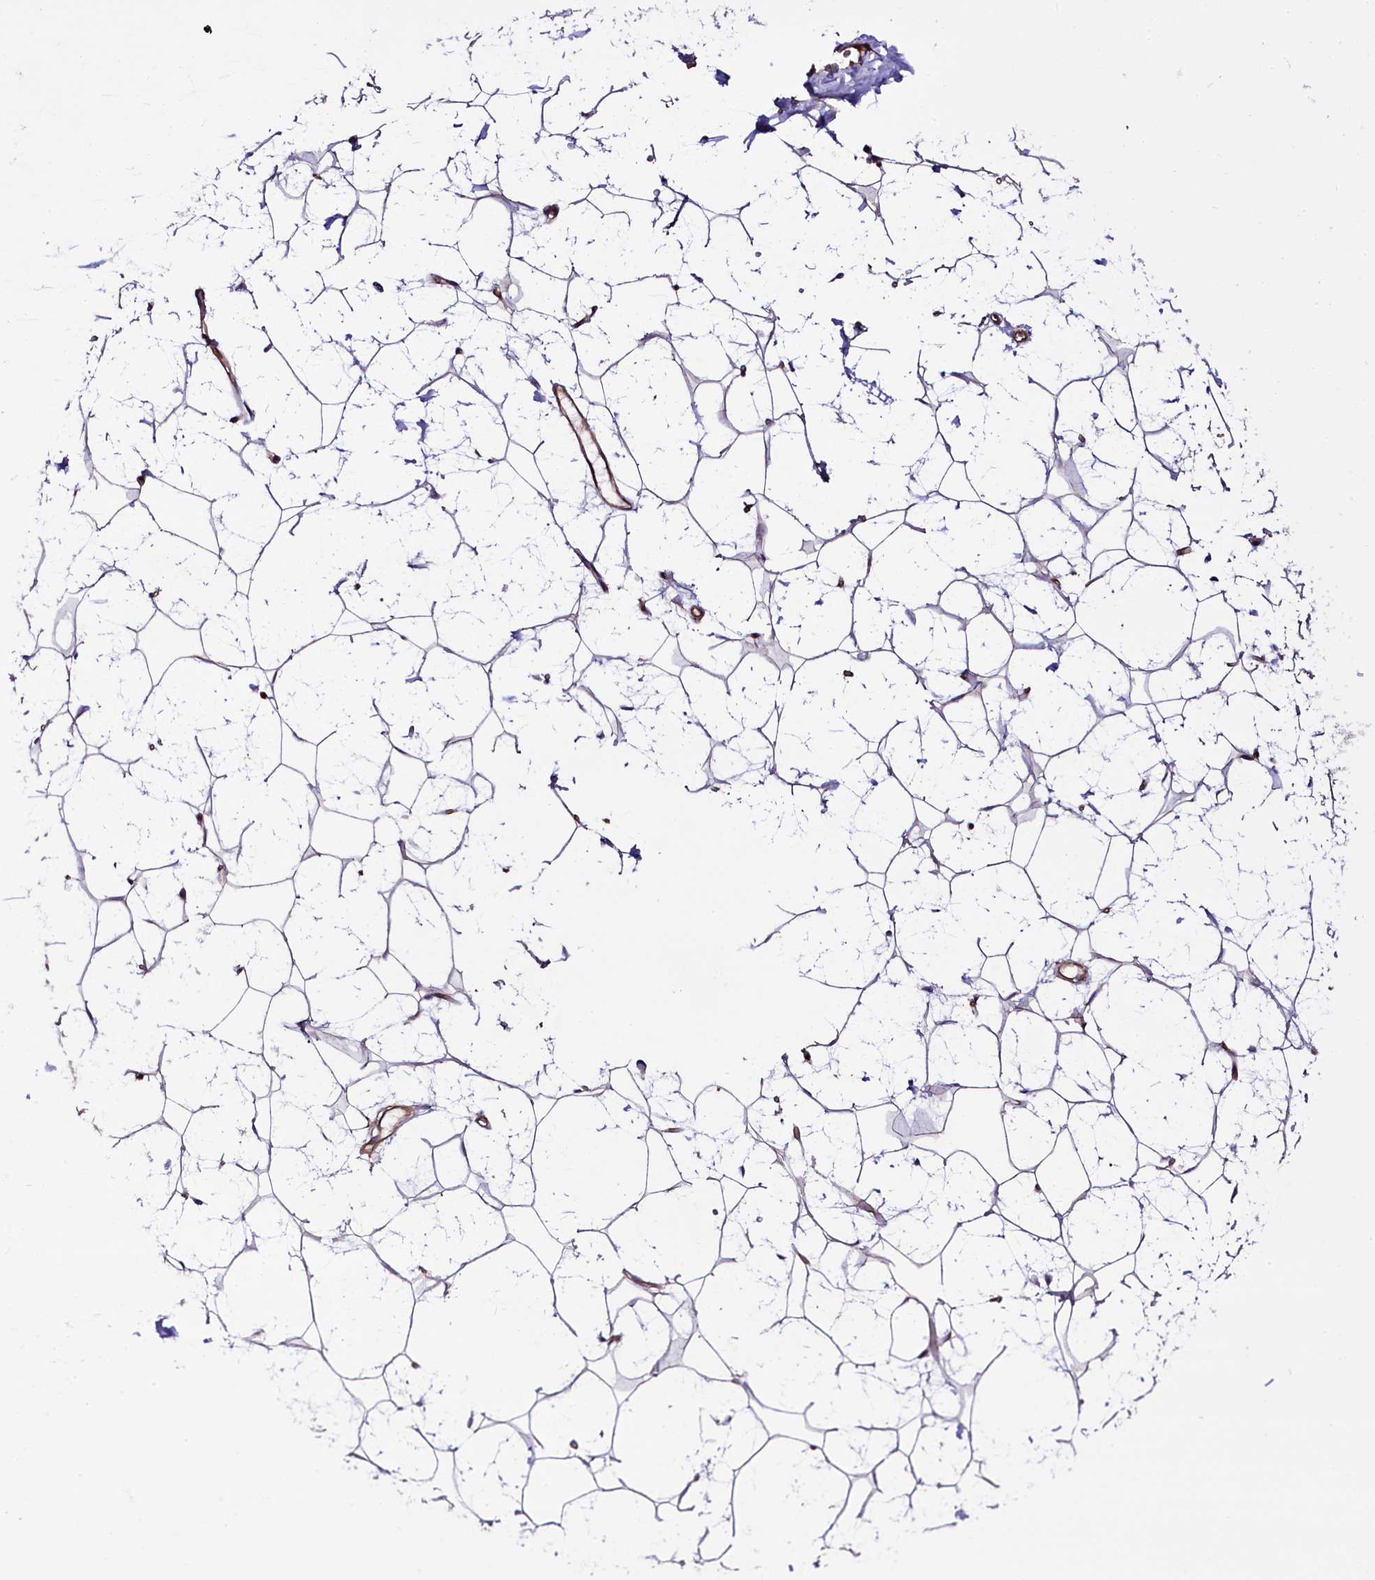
{"staining": {"intensity": "negative", "quantity": "none", "location": "none"}, "tissue": "adipose tissue", "cell_type": "Adipocytes", "image_type": "normal", "snomed": [{"axis": "morphology", "description": "Normal tissue, NOS"}, {"axis": "topography", "description": "Breast"}], "caption": "Immunohistochemistry (IHC) histopathology image of benign human adipose tissue stained for a protein (brown), which demonstrates no positivity in adipocytes.", "gene": "MEX3C", "patient": {"sex": "female", "age": 26}}